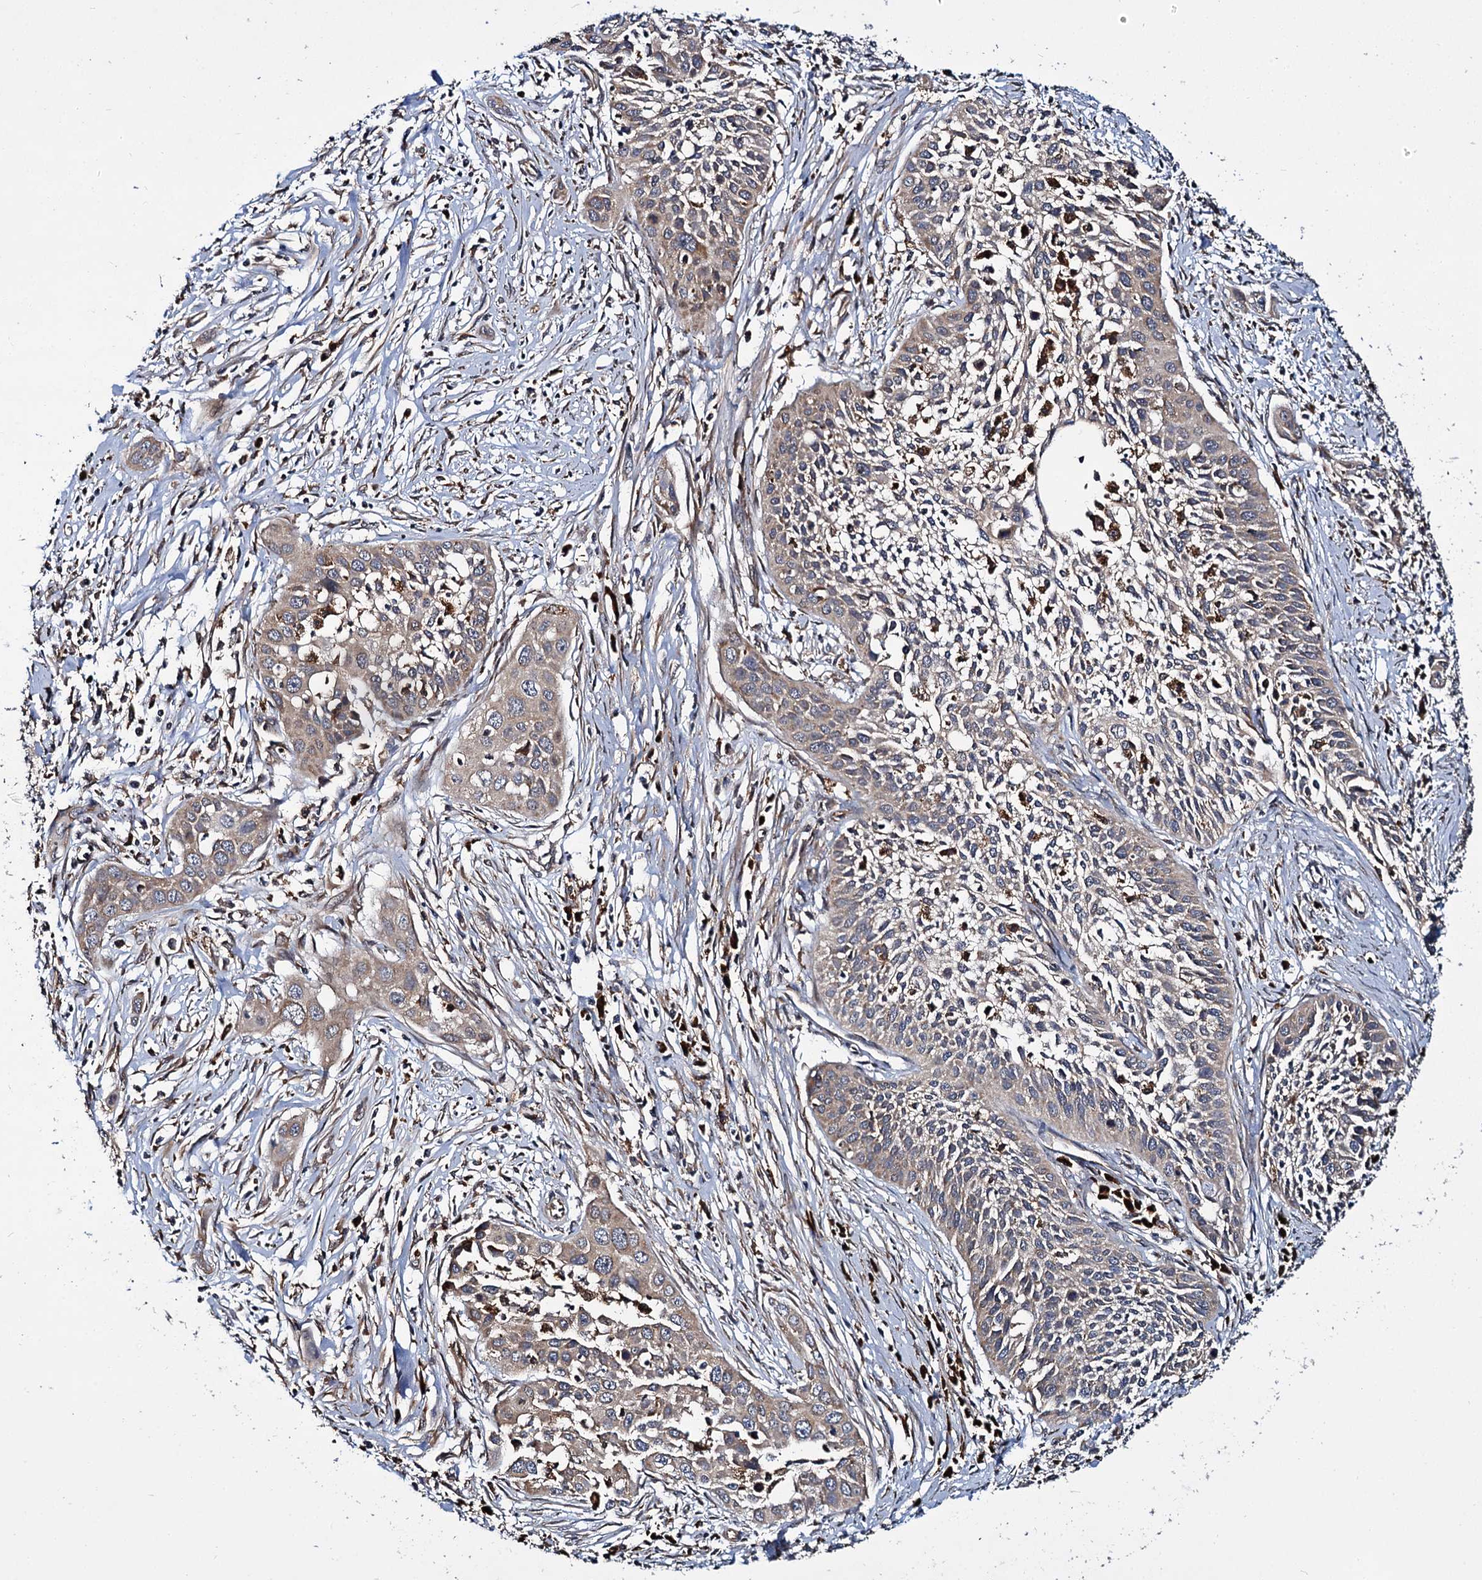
{"staining": {"intensity": "weak", "quantity": "<25%", "location": "cytoplasmic/membranous"}, "tissue": "cervical cancer", "cell_type": "Tumor cells", "image_type": "cancer", "snomed": [{"axis": "morphology", "description": "Squamous cell carcinoma, NOS"}, {"axis": "topography", "description": "Cervix"}], "caption": "Human cervical cancer (squamous cell carcinoma) stained for a protein using immunohistochemistry displays no positivity in tumor cells.", "gene": "UFM1", "patient": {"sex": "female", "age": 34}}